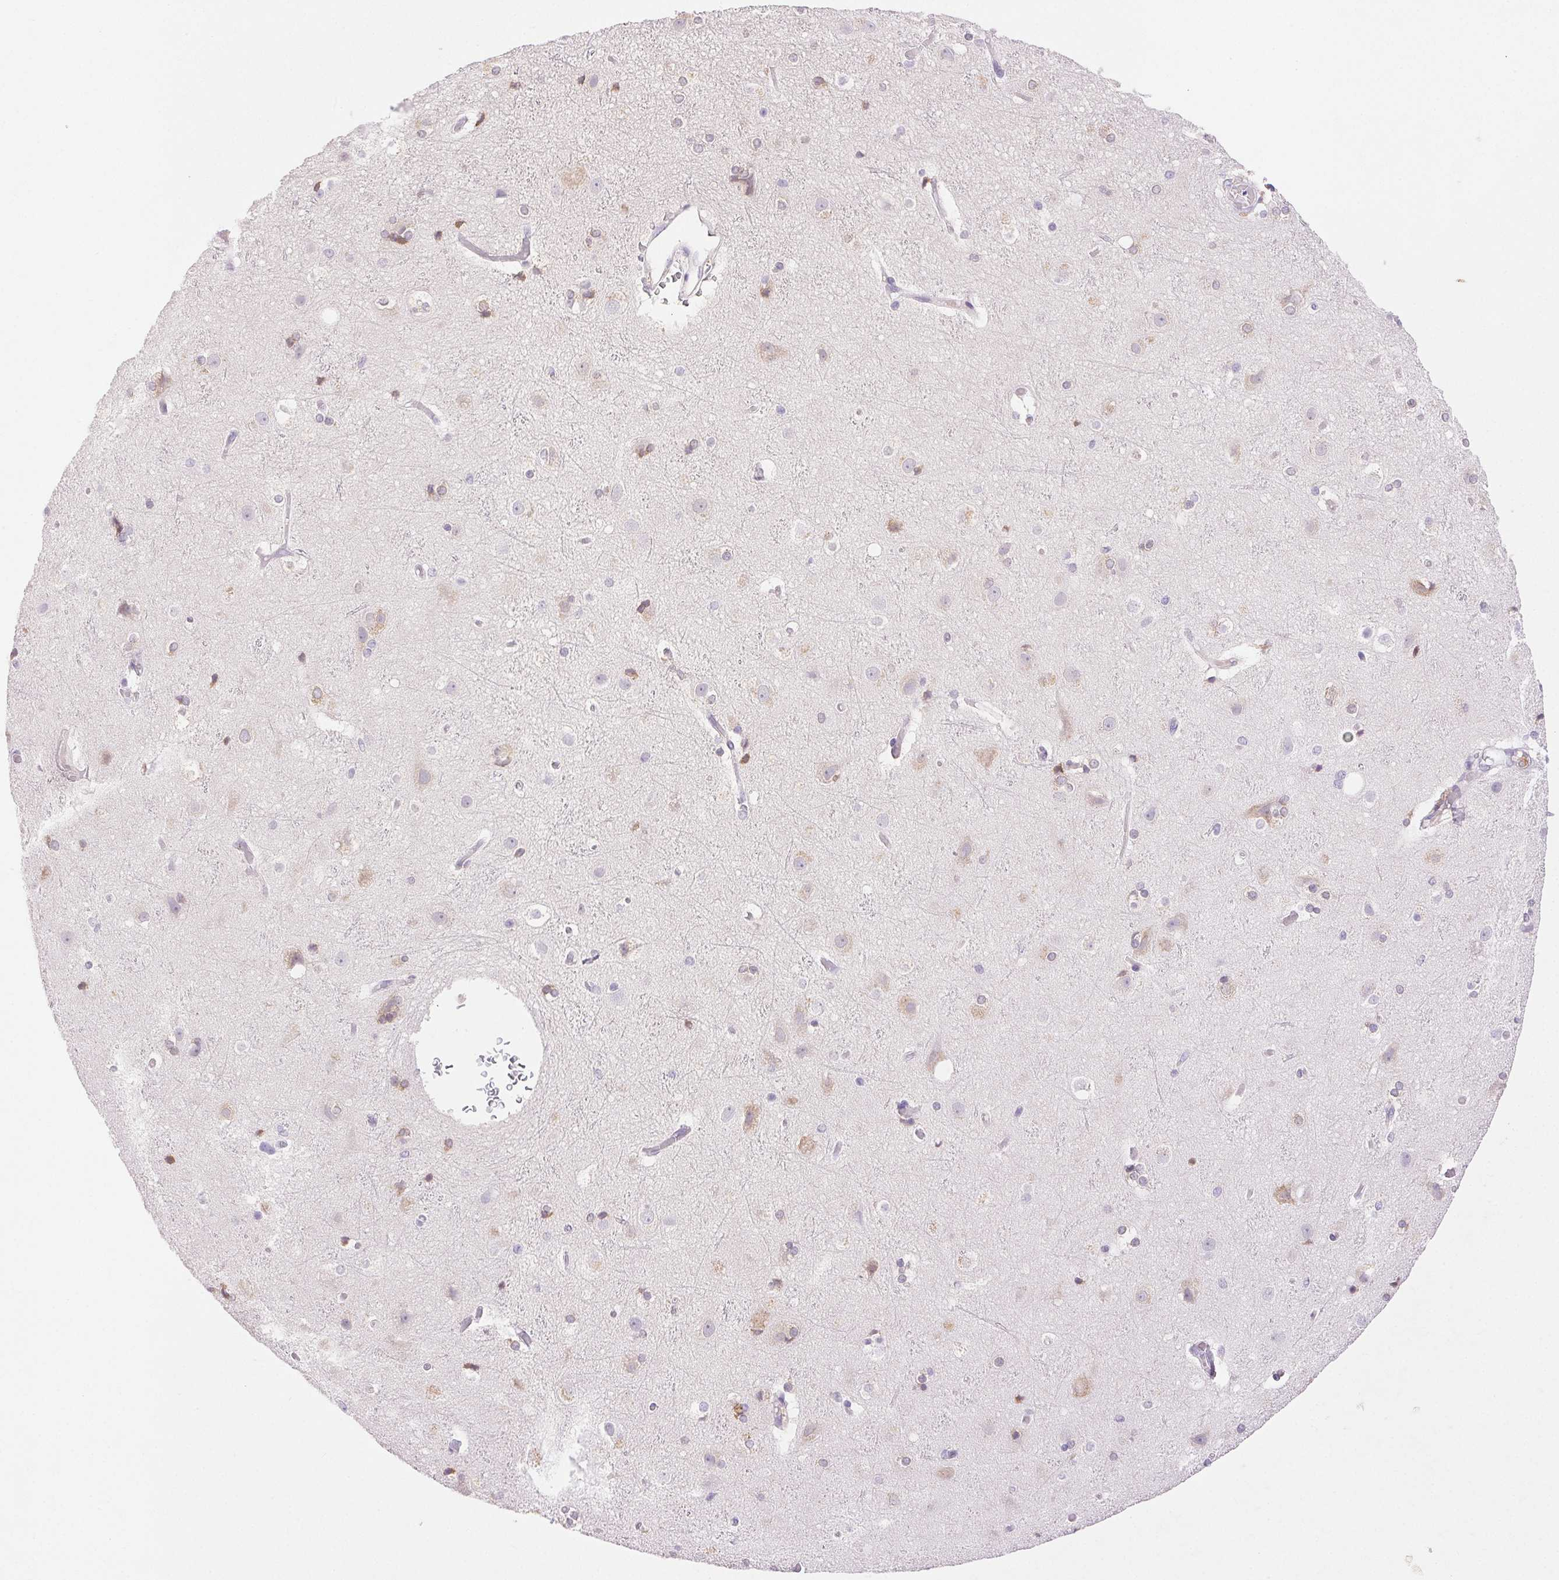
{"staining": {"intensity": "negative", "quantity": "none", "location": "none"}, "tissue": "cerebral cortex", "cell_type": "Endothelial cells", "image_type": "normal", "snomed": [{"axis": "morphology", "description": "Normal tissue, NOS"}, {"axis": "topography", "description": "Cerebral cortex"}], "caption": "Immunohistochemistry (IHC) of normal cerebral cortex displays no staining in endothelial cells.", "gene": "EMX2", "patient": {"sex": "female", "age": 52}}